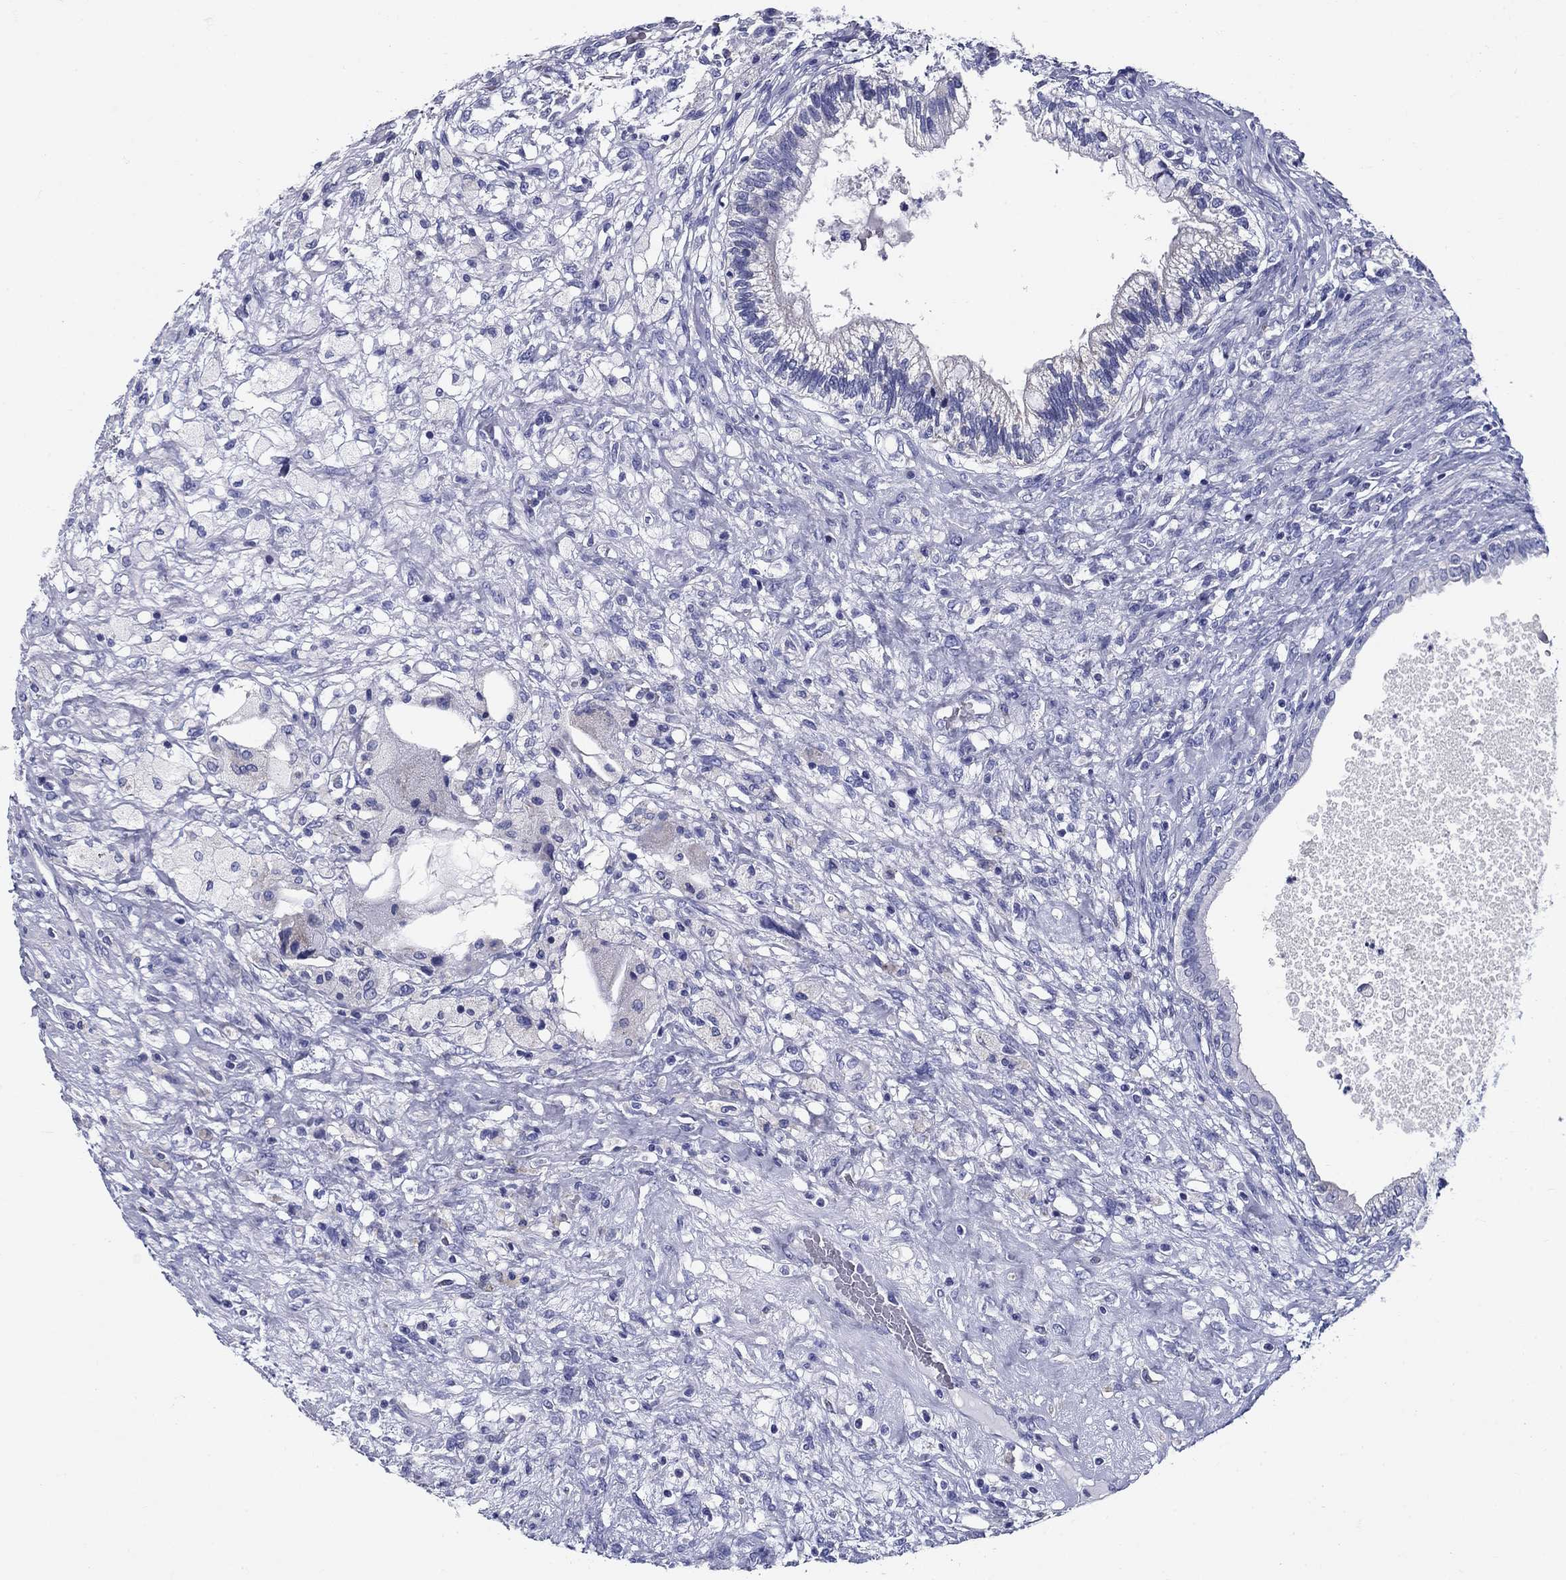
{"staining": {"intensity": "negative", "quantity": "none", "location": "none"}, "tissue": "testis cancer", "cell_type": "Tumor cells", "image_type": "cancer", "snomed": [{"axis": "morphology", "description": "Seminoma, NOS"}, {"axis": "morphology", "description": "Carcinoma, Embryonal, NOS"}, {"axis": "topography", "description": "Testis"}], "caption": "Tumor cells show no significant protein staining in testis cancer (seminoma).", "gene": "UPB1", "patient": {"sex": "male", "age": 41}}